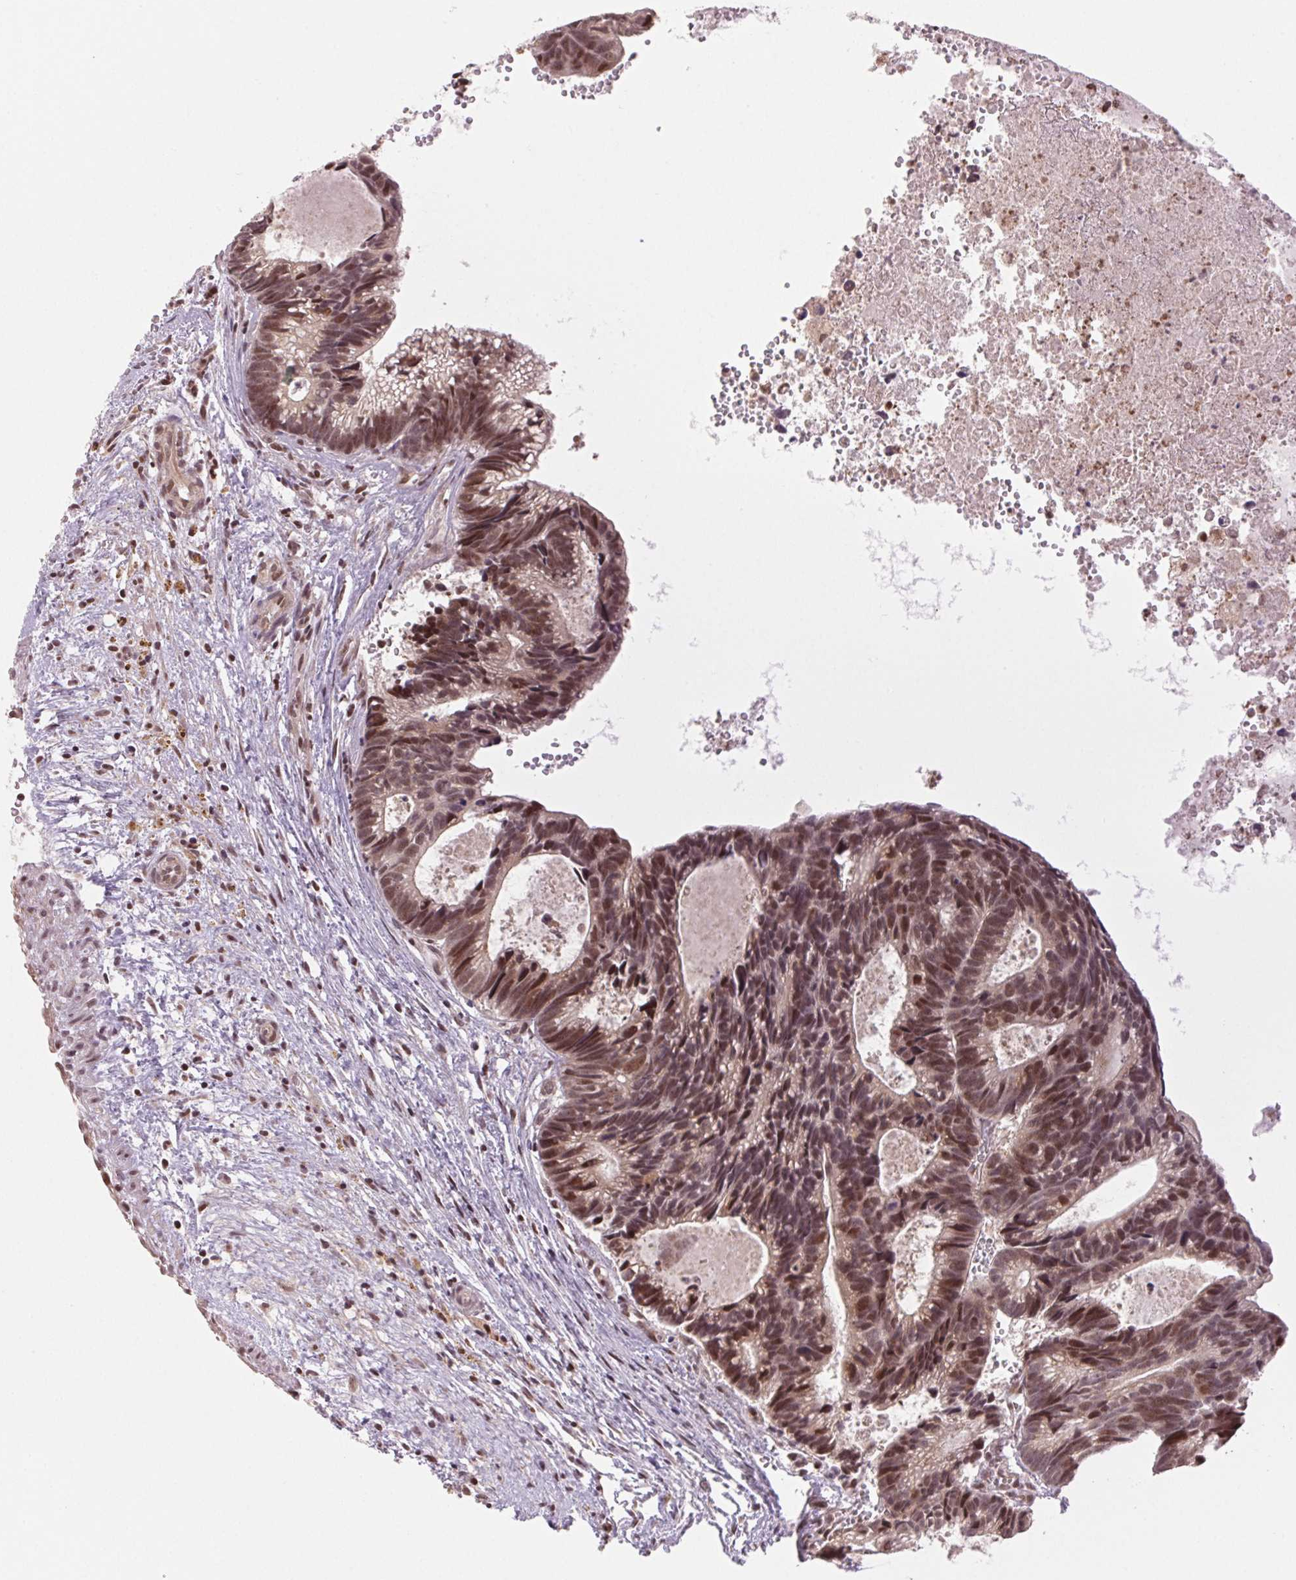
{"staining": {"intensity": "moderate", "quantity": ">75%", "location": "nuclear"}, "tissue": "head and neck cancer", "cell_type": "Tumor cells", "image_type": "cancer", "snomed": [{"axis": "morphology", "description": "Adenocarcinoma, NOS"}, {"axis": "topography", "description": "Head-Neck"}], "caption": "Head and neck cancer stained for a protein (brown) exhibits moderate nuclear positive positivity in approximately >75% of tumor cells.", "gene": "GRHL3", "patient": {"sex": "male", "age": 62}}